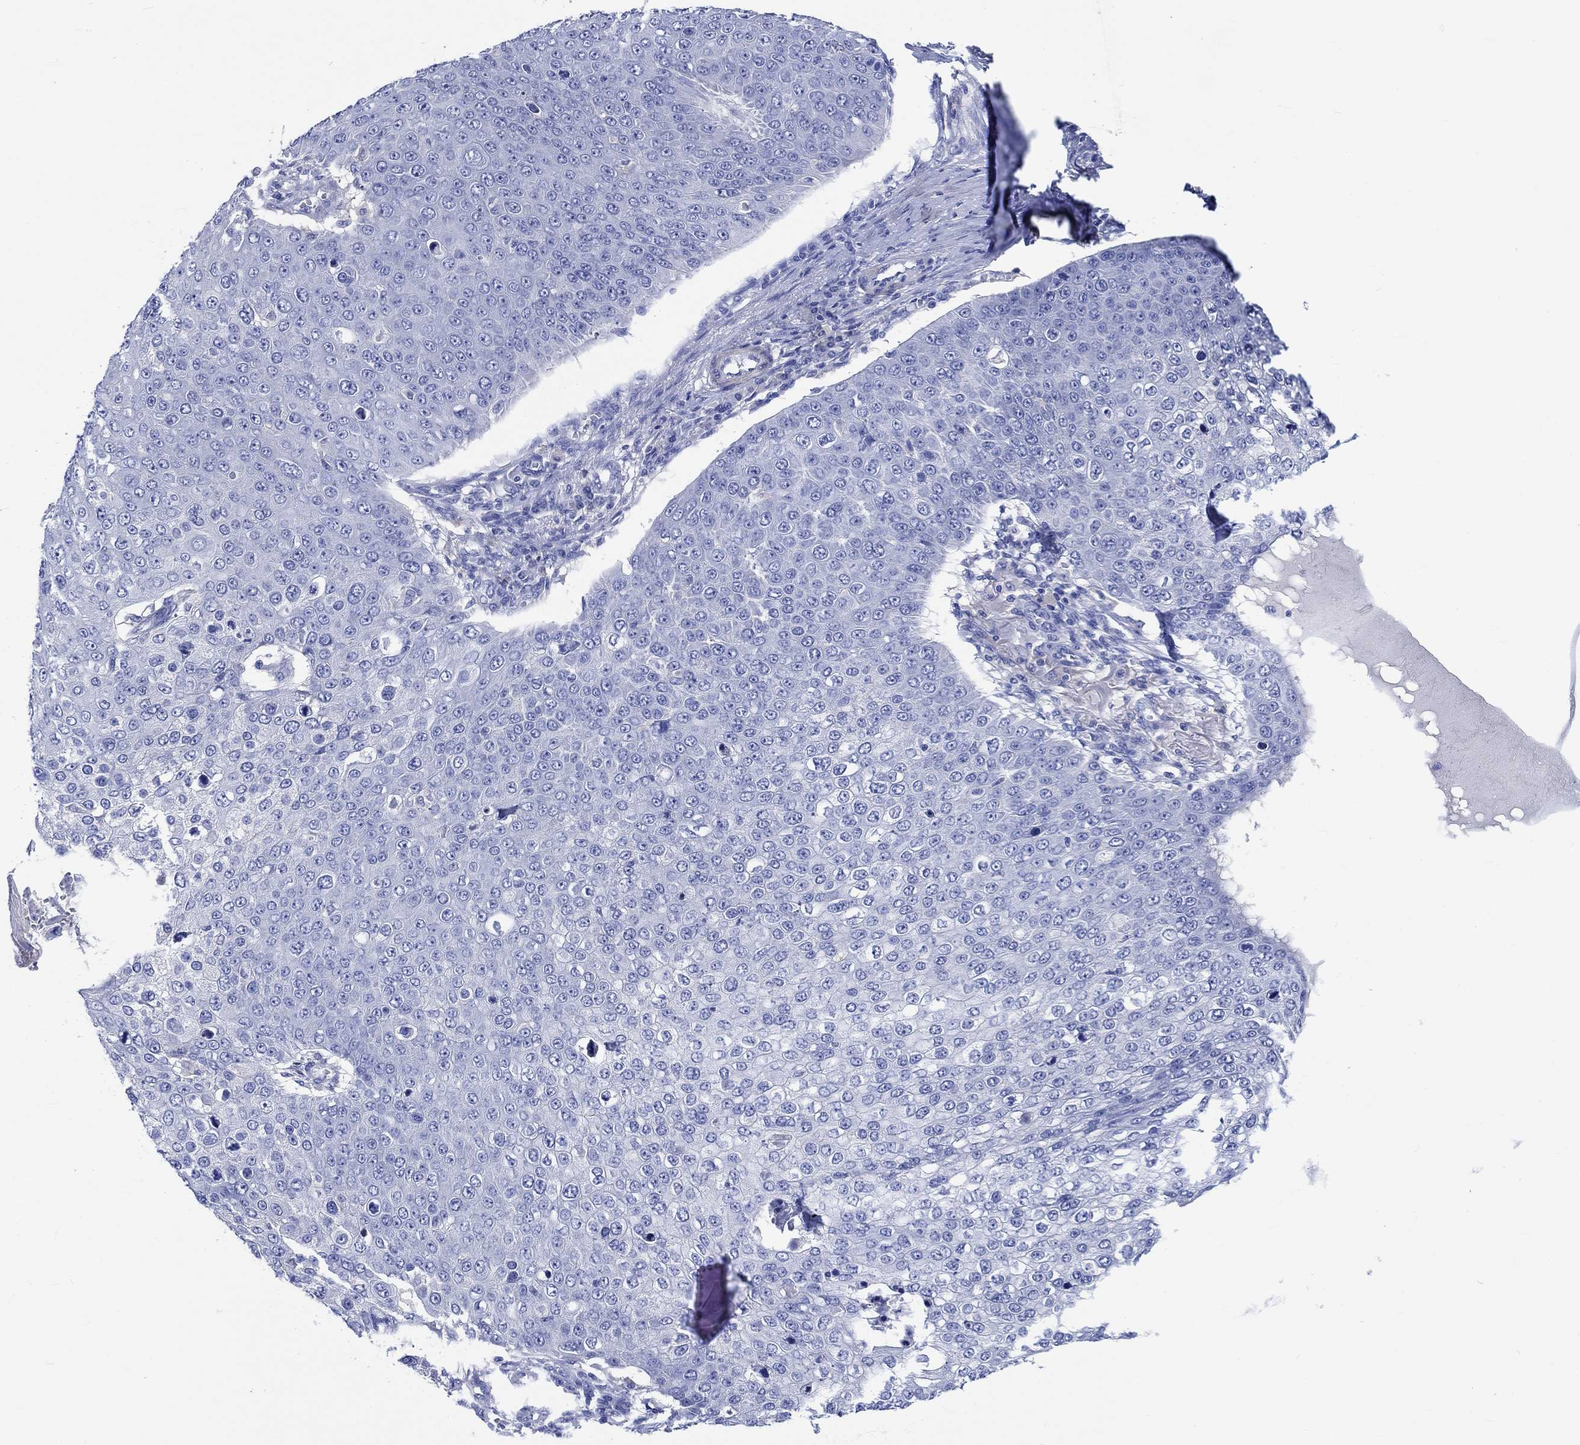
{"staining": {"intensity": "negative", "quantity": "none", "location": "none"}, "tissue": "skin cancer", "cell_type": "Tumor cells", "image_type": "cancer", "snomed": [{"axis": "morphology", "description": "Squamous cell carcinoma, NOS"}, {"axis": "topography", "description": "Skin"}], "caption": "Human skin cancer (squamous cell carcinoma) stained for a protein using immunohistochemistry (IHC) reveals no expression in tumor cells.", "gene": "SHISA4", "patient": {"sex": "male", "age": 71}}